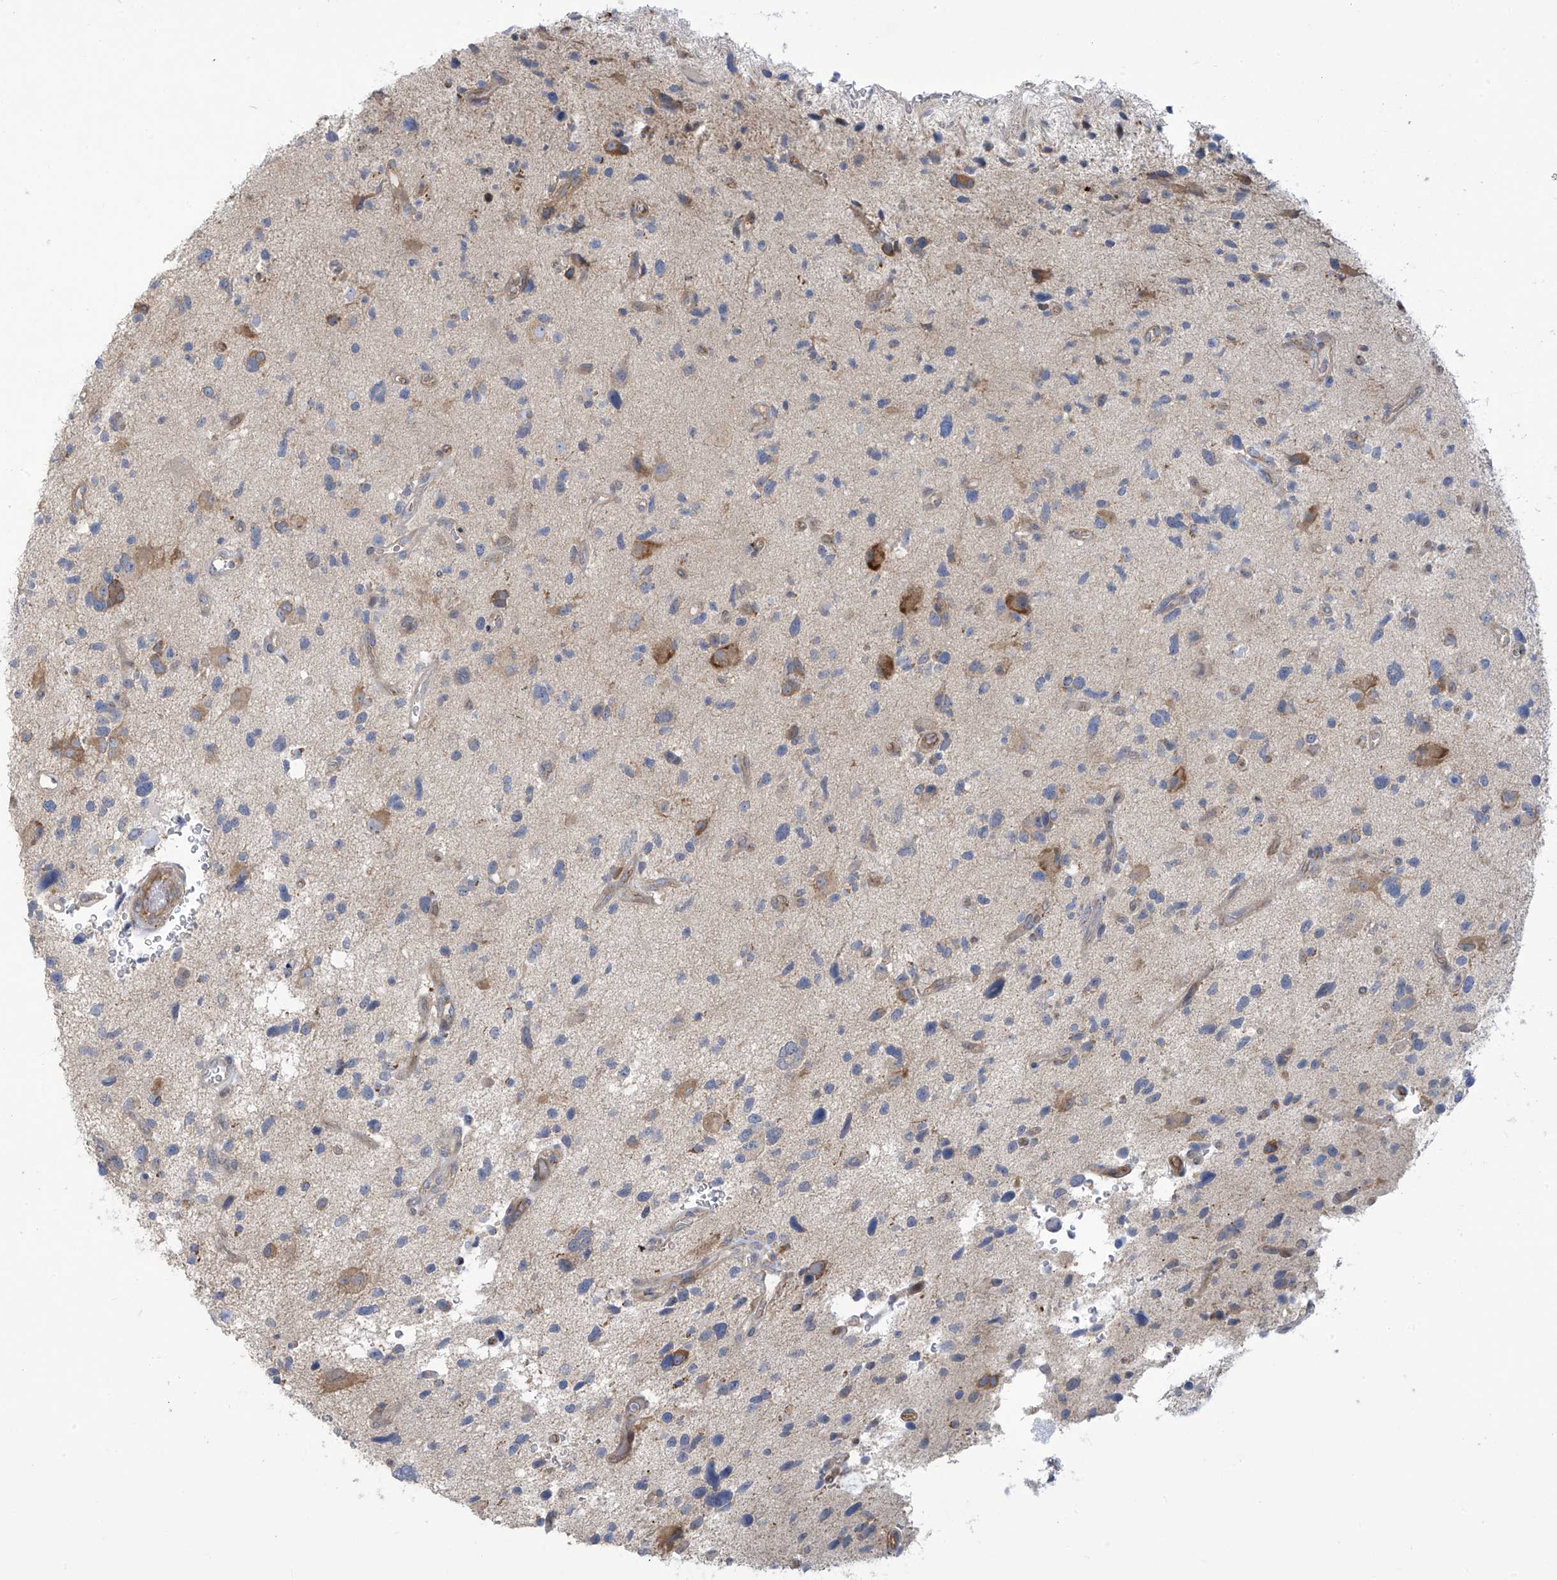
{"staining": {"intensity": "negative", "quantity": "none", "location": "none"}, "tissue": "glioma", "cell_type": "Tumor cells", "image_type": "cancer", "snomed": [{"axis": "morphology", "description": "Glioma, malignant, High grade"}, {"axis": "topography", "description": "Brain"}], "caption": "This is an immunohistochemistry (IHC) photomicrograph of malignant glioma (high-grade). There is no staining in tumor cells.", "gene": "ADAT2", "patient": {"sex": "male", "age": 33}}